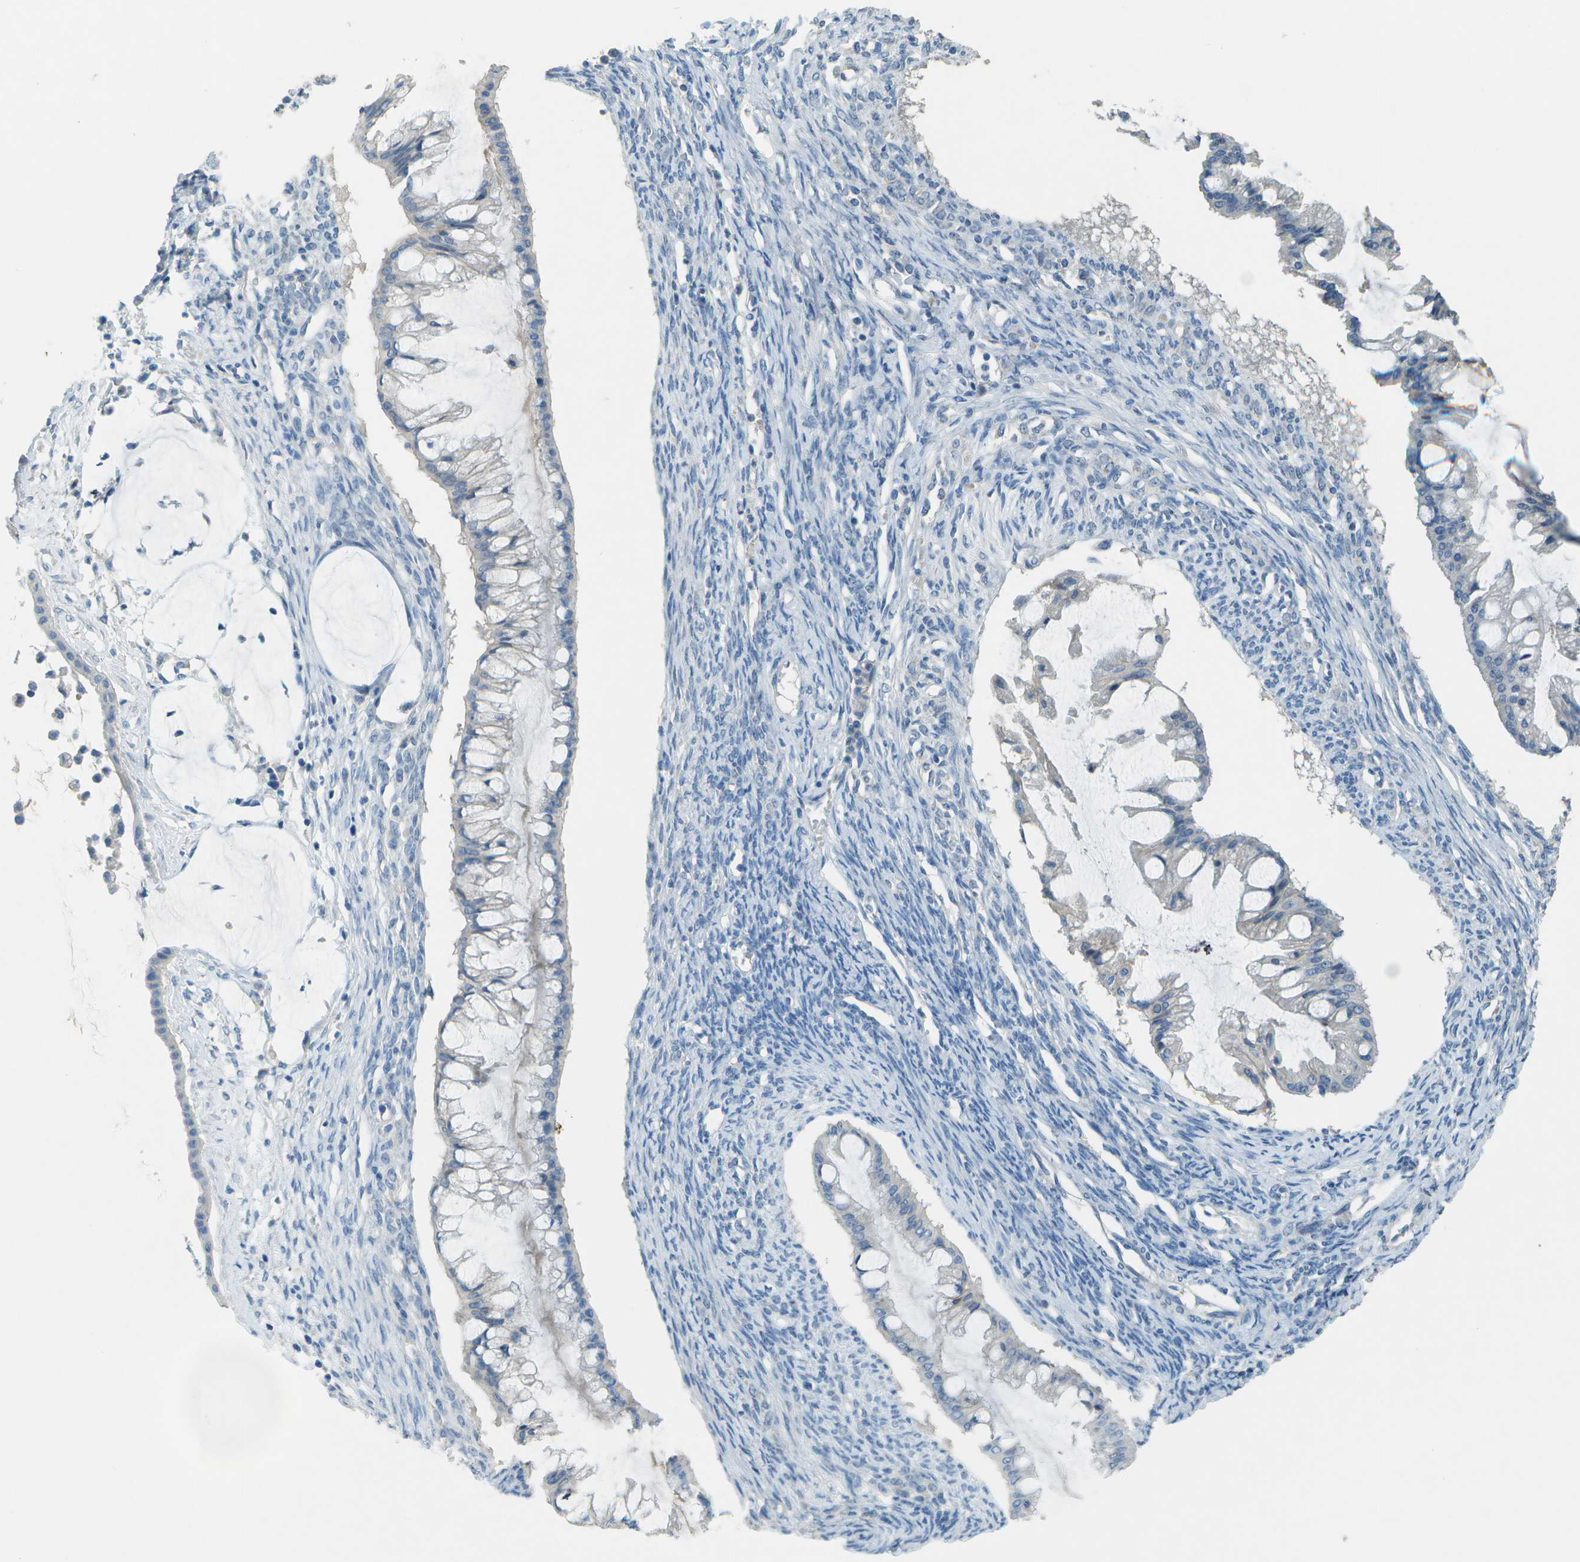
{"staining": {"intensity": "negative", "quantity": "none", "location": "none"}, "tissue": "ovarian cancer", "cell_type": "Tumor cells", "image_type": "cancer", "snomed": [{"axis": "morphology", "description": "Cystadenocarcinoma, mucinous, NOS"}, {"axis": "topography", "description": "Ovary"}], "caption": "An image of ovarian cancer (mucinous cystadenocarcinoma) stained for a protein reveals no brown staining in tumor cells.", "gene": "LGI2", "patient": {"sex": "female", "age": 73}}